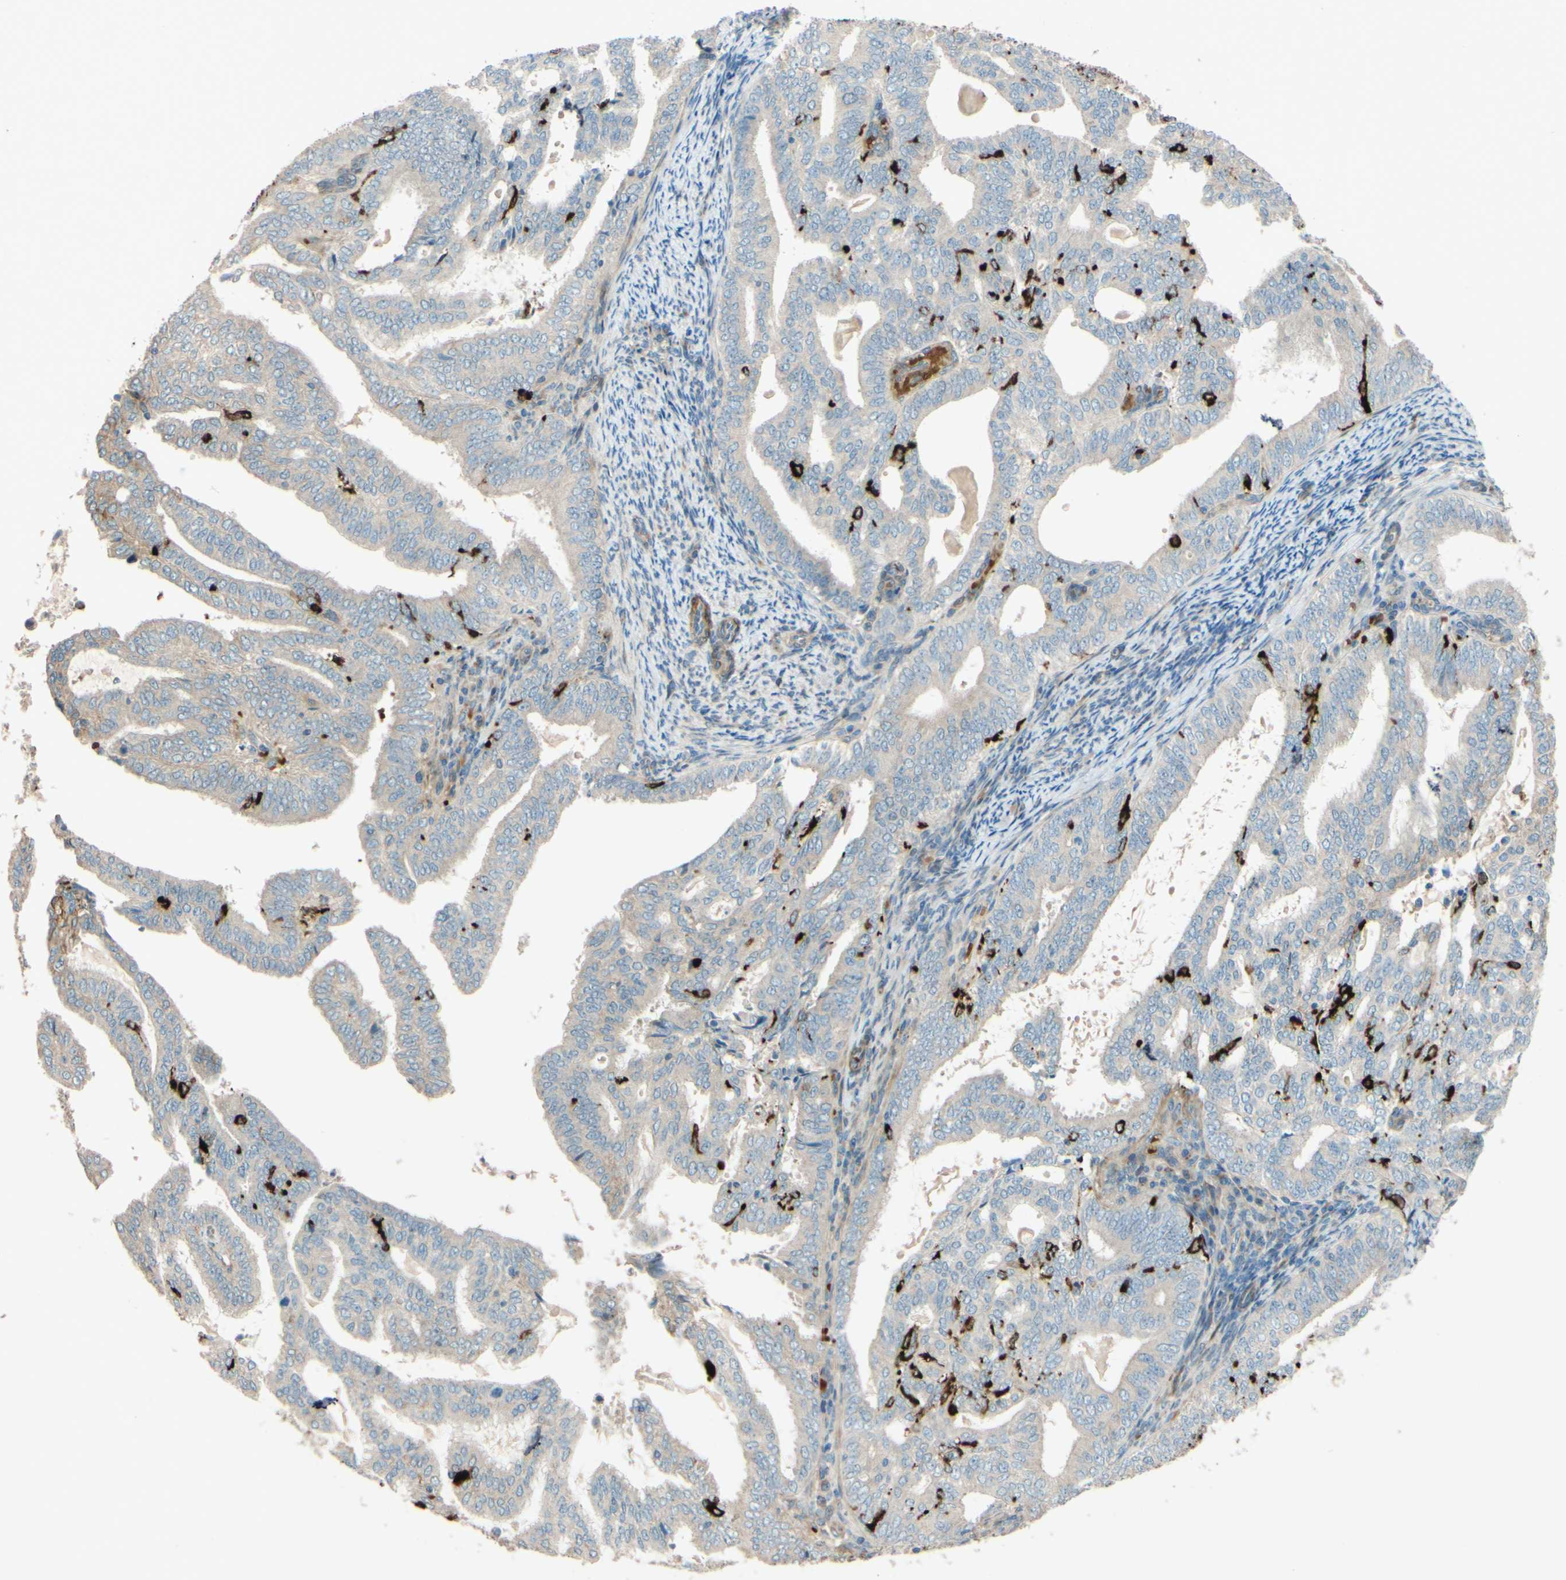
{"staining": {"intensity": "strong", "quantity": "<25%", "location": "cytoplasmic/membranous"}, "tissue": "endometrial cancer", "cell_type": "Tumor cells", "image_type": "cancer", "snomed": [{"axis": "morphology", "description": "Adenocarcinoma, NOS"}, {"axis": "topography", "description": "Endometrium"}], "caption": "DAB immunohistochemical staining of endometrial adenocarcinoma demonstrates strong cytoplasmic/membranous protein positivity in about <25% of tumor cells.", "gene": "ADAM17", "patient": {"sex": "female", "age": 58}}